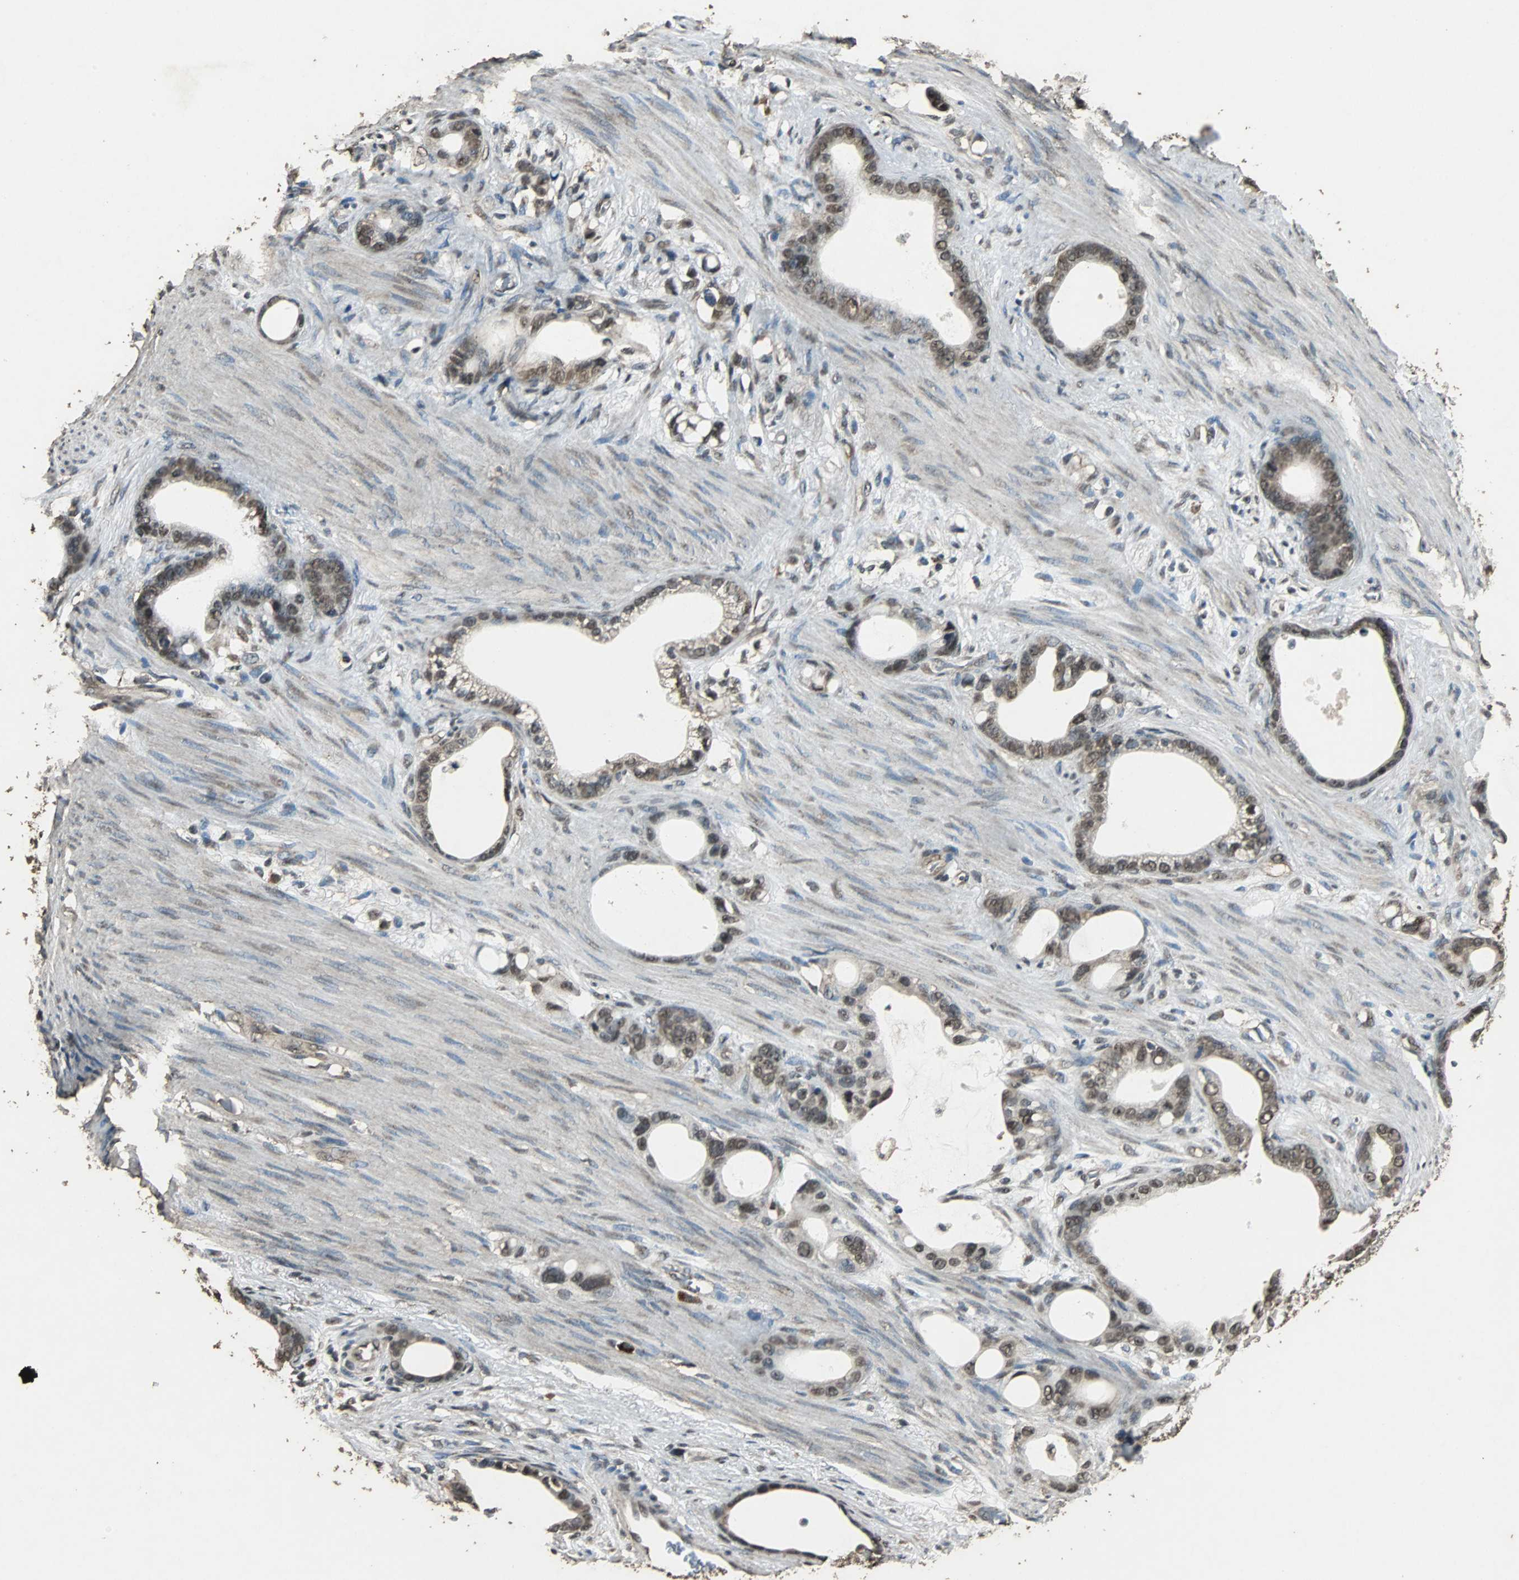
{"staining": {"intensity": "moderate", "quantity": ">75%", "location": "cytoplasmic/membranous,nuclear"}, "tissue": "stomach cancer", "cell_type": "Tumor cells", "image_type": "cancer", "snomed": [{"axis": "morphology", "description": "Adenocarcinoma, NOS"}, {"axis": "topography", "description": "Stomach"}], "caption": "An IHC photomicrograph of neoplastic tissue is shown. Protein staining in brown shows moderate cytoplasmic/membranous and nuclear positivity in stomach cancer (adenocarcinoma) within tumor cells.", "gene": "PPP1R13B", "patient": {"sex": "female", "age": 75}}